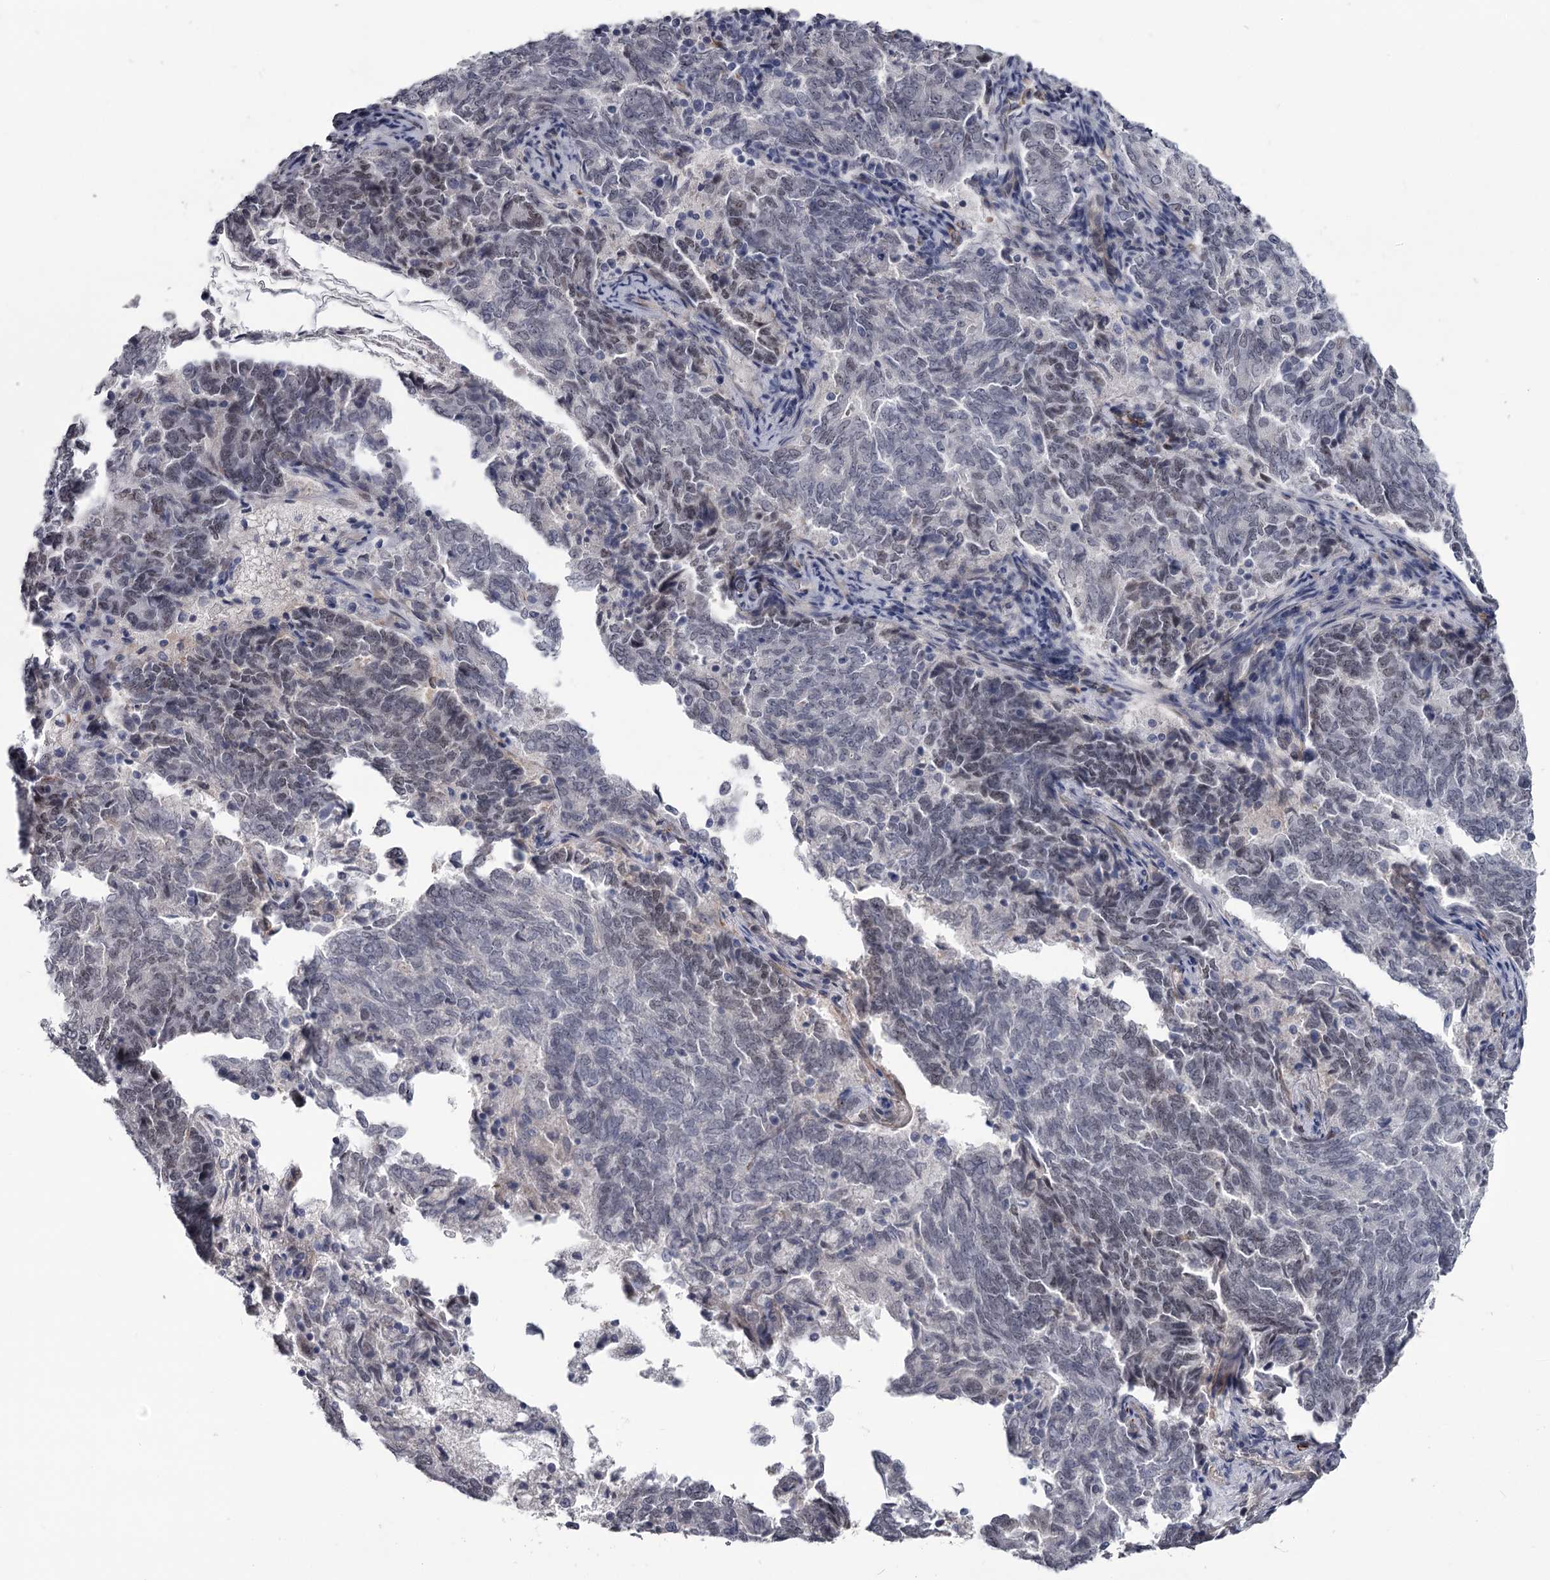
{"staining": {"intensity": "negative", "quantity": "none", "location": "none"}, "tissue": "endometrial cancer", "cell_type": "Tumor cells", "image_type": "cancer", "snomed": [{"axis": "morphology", "description": "Adenocarcinoma, NOS"}, {"axis": "topography", "description": "Endometrium"}], "caption": "Immunohistochemistry micrograph of human adenocarcinoma (endometrial) stained for a protein (brown), which displays no staining in tumor cells.", "gene": "PRPF40B", "patient": {"sex": "female", "age": 80}}